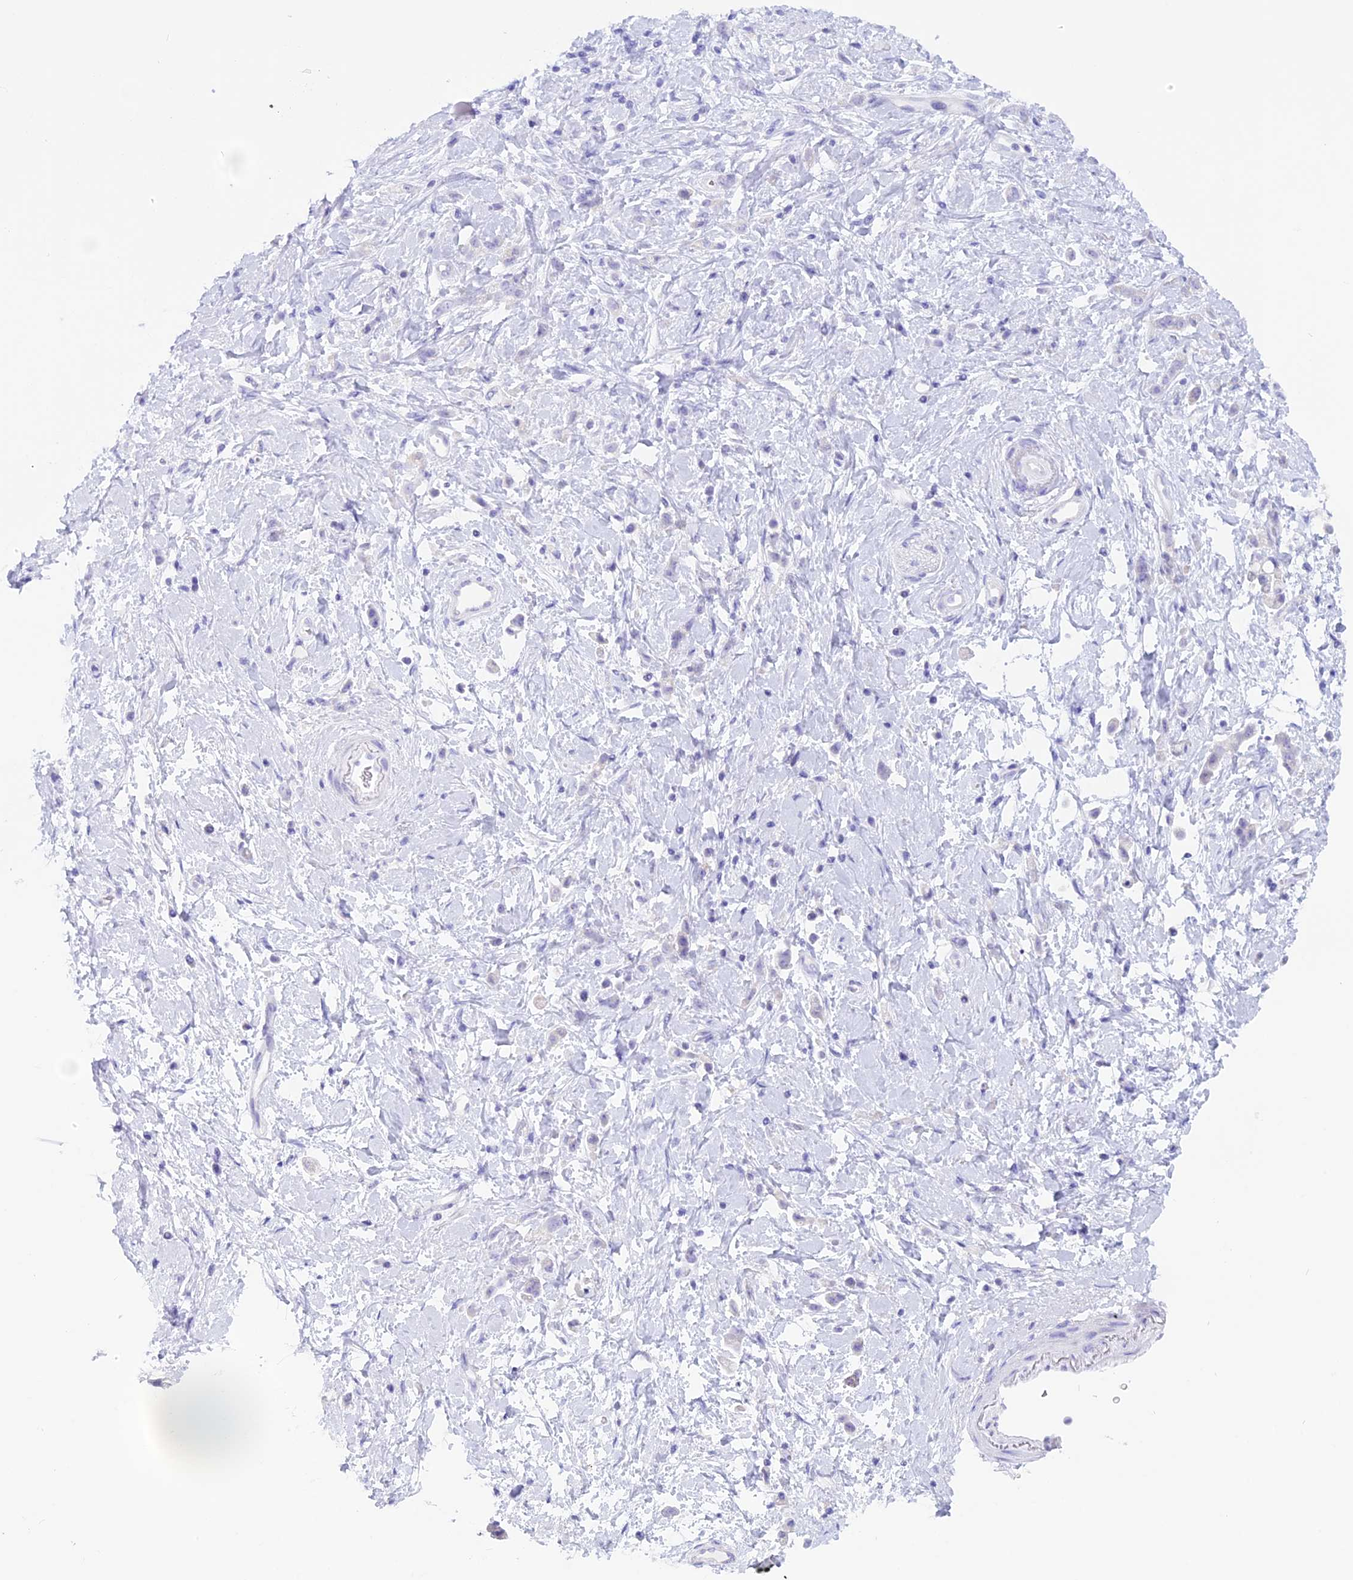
{"staining": {"intensity": "negative", "quantity": "none", "location": "none"}, "tissue": "stomach cancer", "cell_type": "Tumor cells", "image_type": "cancer", "snomed": [{"axis": "morphology", "description": "Adenocarcinoma, NOS"}, {"axis": "topography", "description": "Stomach"}], "caption": "DAB immunohistochemical staining of stomach cancer (adenocarcinoma) shows no significant positivity in tumor cells.", "gene": "RP1", "patient": {"sex": "female", "age": 60}}